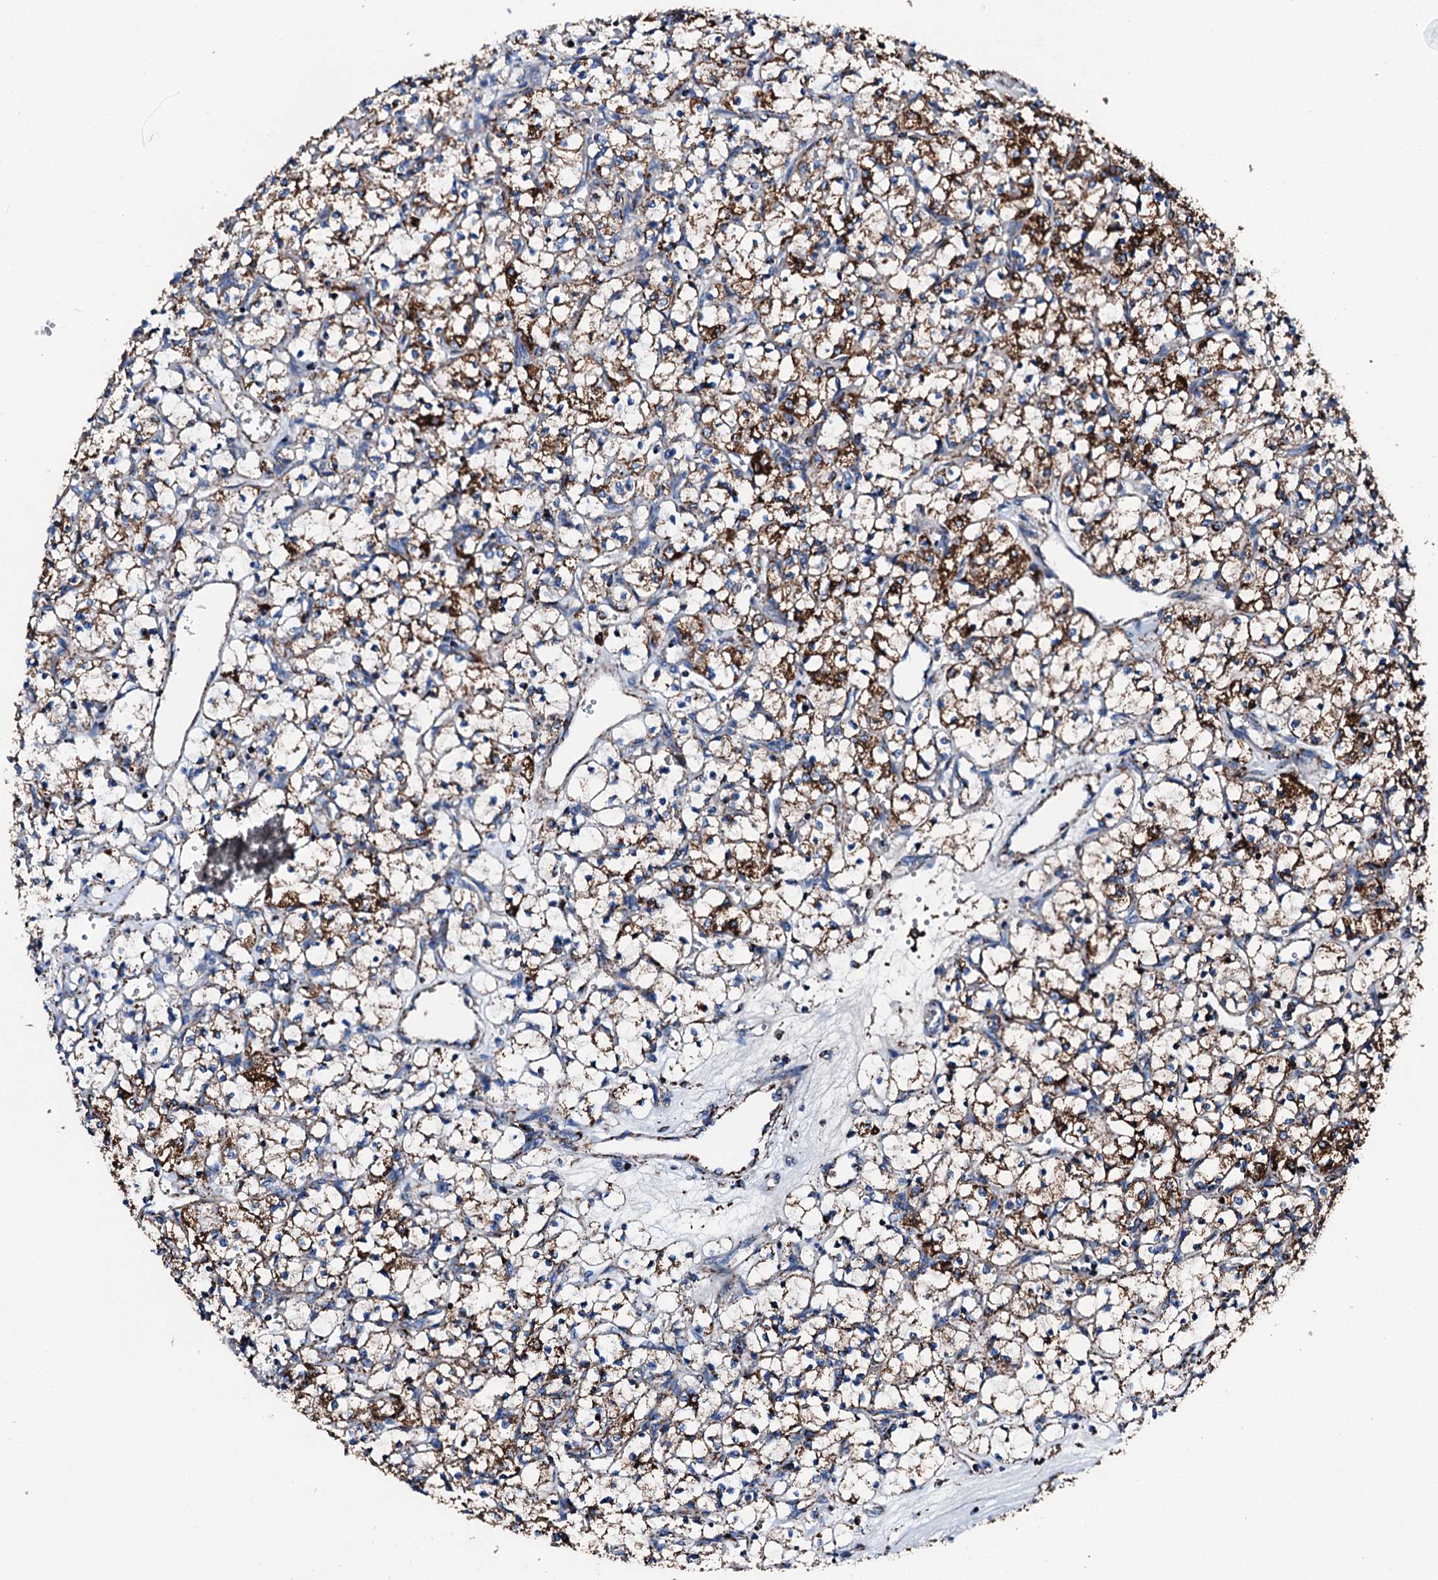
{"staining": {"intensity": "strong", "quantity": "25%-75%", "location": "cytoplasmic/membranous"}, "tissue": "renal cancer", "cell_type": "Tumor cells", "image_type": "cancer", "snomed": [{"axis": "morphology", "description": "Adenocarcinoma, NOS"}, {"axis": "topography", "description": "Kidney"}], "caption": "Protein staining of renal cancer (adenocarcinoma) tissue demonstrates strong cytoplasmic/membranous expression in about 25%-75% of tumor cells.", "gene": "HADH", "patient": {"sex": "female", "age": 69}}